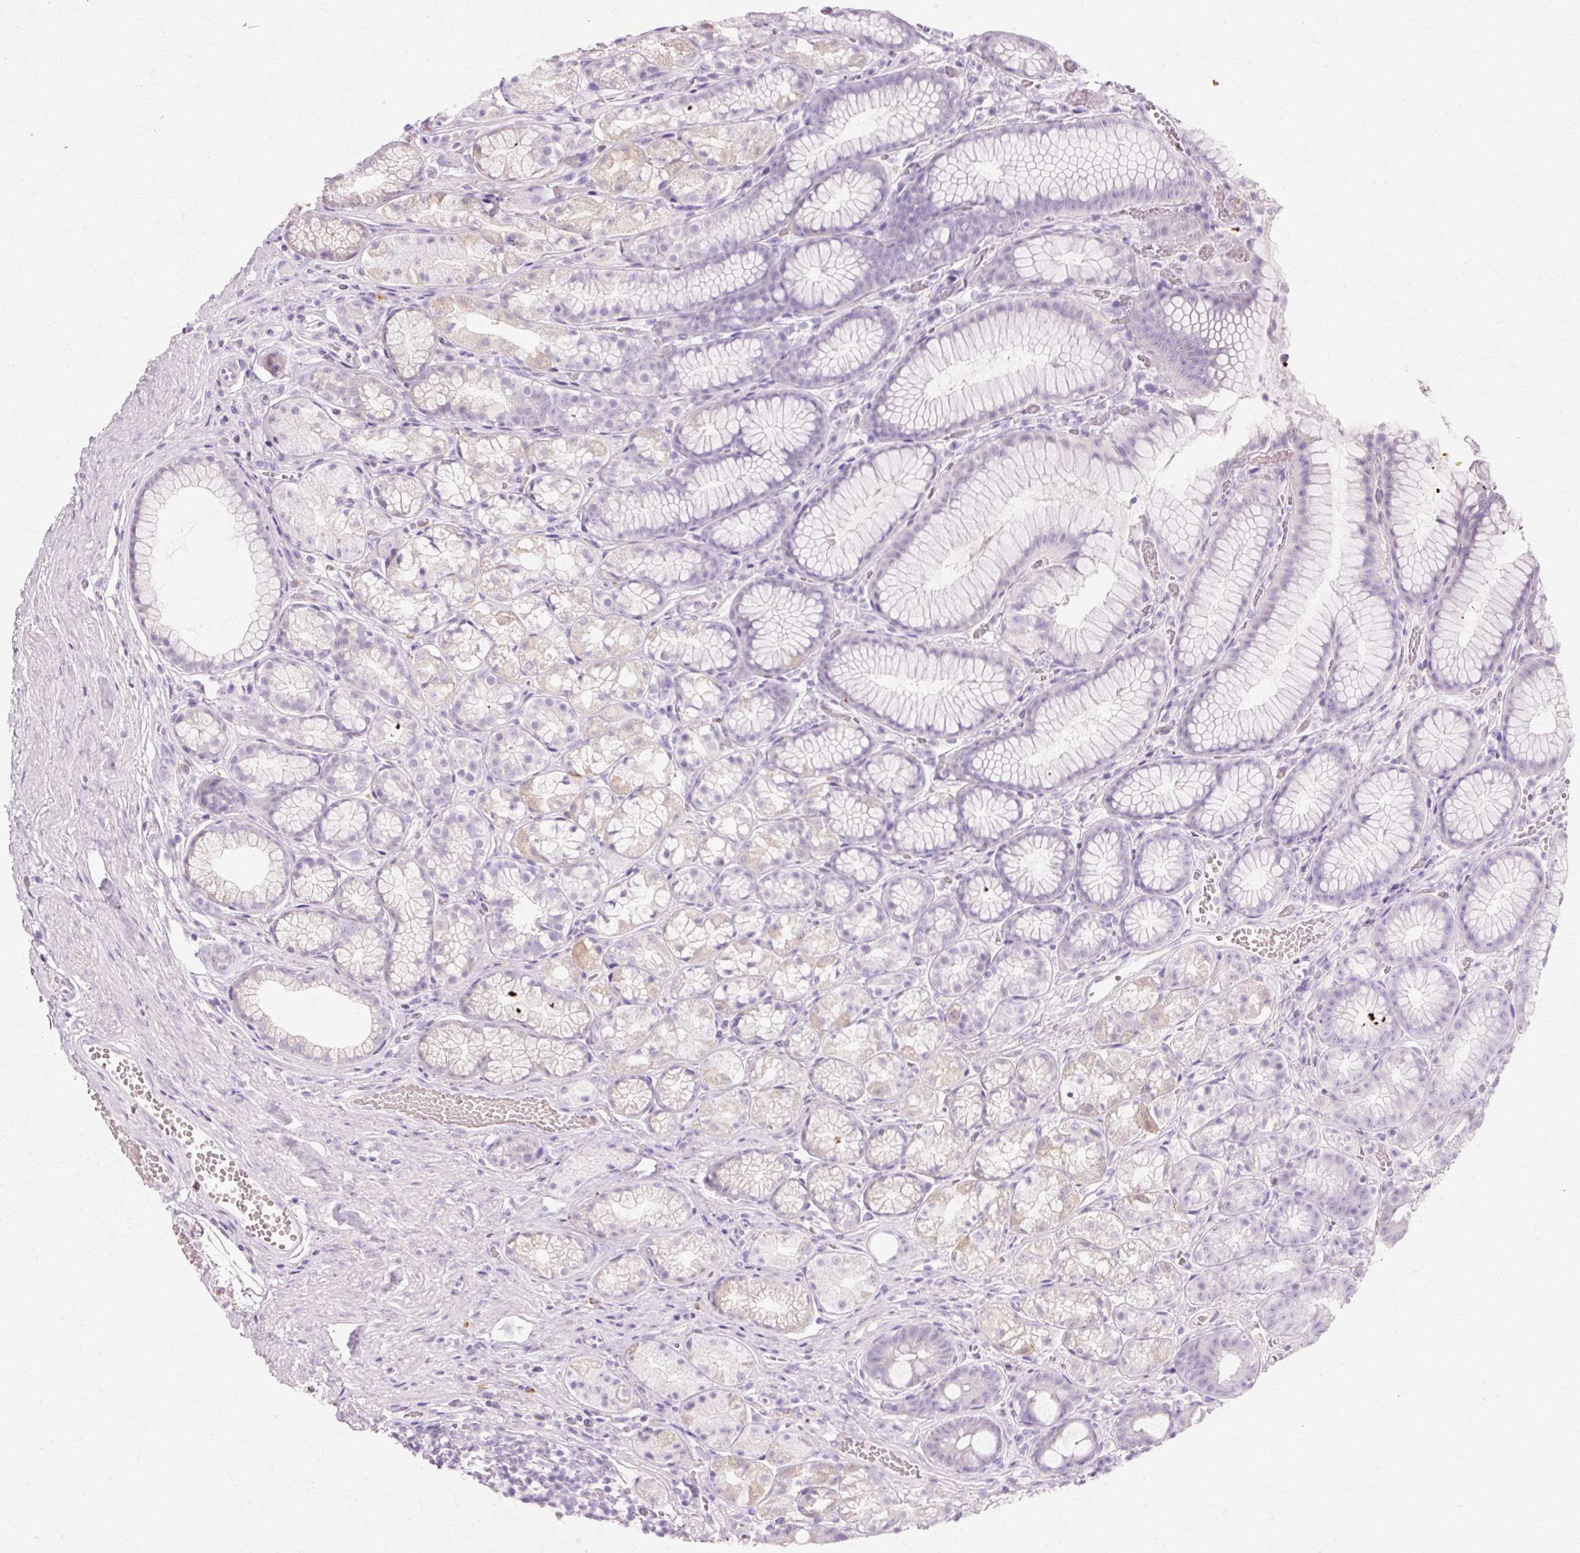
{"staining": {"intensity": "weak", "quantity": "<25%", "location": "cytoplasmic/membranous"}, "tissue": "stomach", "cell_type": "Glandular cells", "image_type": "normal", "snomed": [{"axis": "morphology", "description": "Normal tissue, NOS"}, {"axis": "topography", "description": "Smooth muscle"}, {"axis": "topography", "description": "Stomach"}], "caption": "The IHC histopathology image has no significant expression in glandular cells of stomach. (IHC, brightfield microscopy, high magnification).", "gene": "VN1R2", "patient": {"sex": "male", "age": 70}}